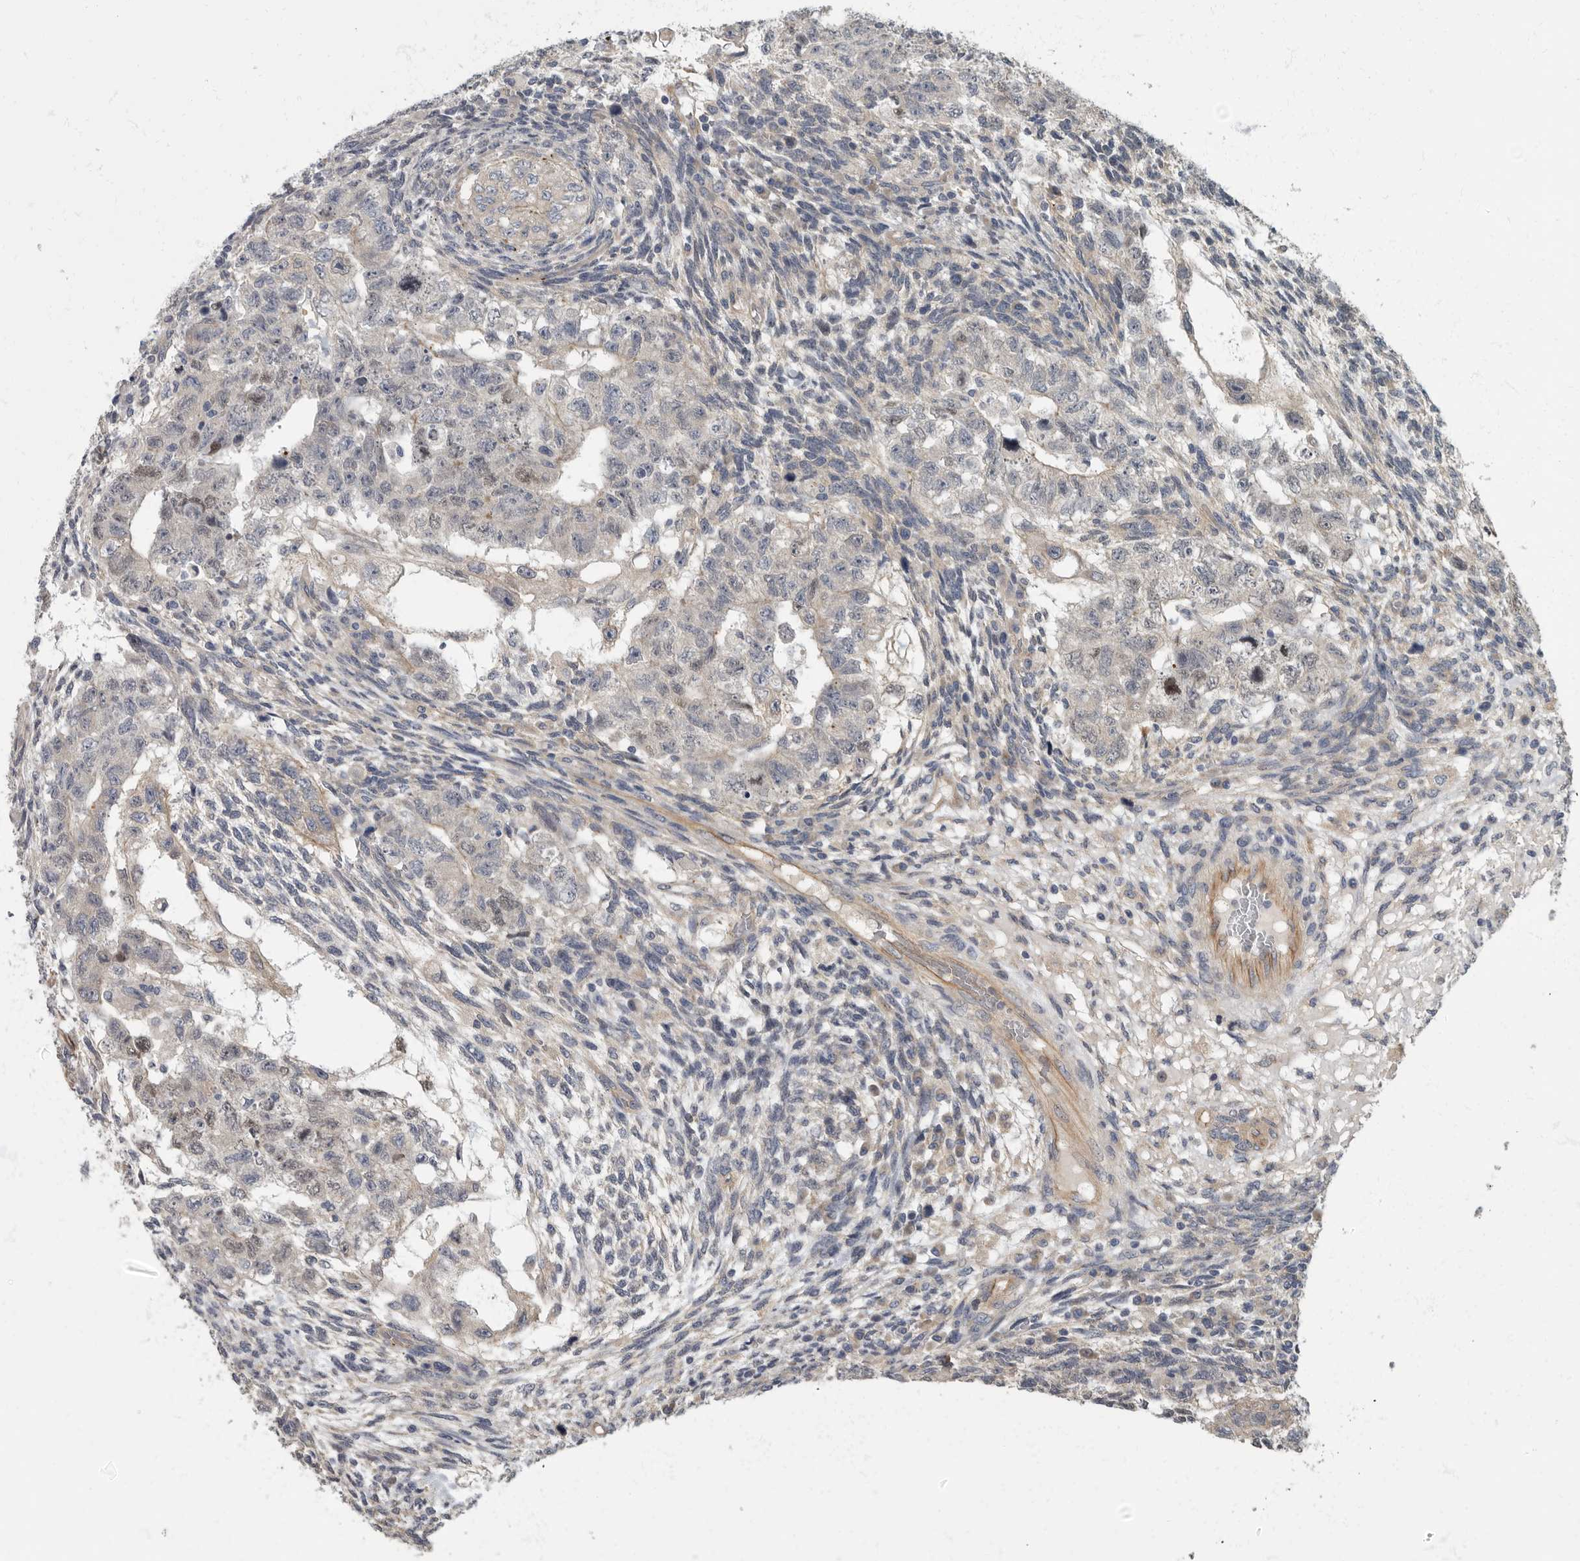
{"staining": {"intensity": "negative", "quantity": "none", "location": "none"}, "tissue": "testis cancer", "cell_type": "Tumor cells", "image_type": "cancer", "snomed": [{"axis": "morphology", "description": "Normal tissue, NOS"}, {"axis": "morphology", "description": "Carcinoma, Embryonal, NOS"}, {"axis": "topography", "description": "Testis"}], "caption": "This is an immunohistochemistry photomicrograph of human testis embryonal carcinoma. There is no staining in tumor cells.", "gene": "PDK1", "patient": {"sex": "male", "age": 36}}